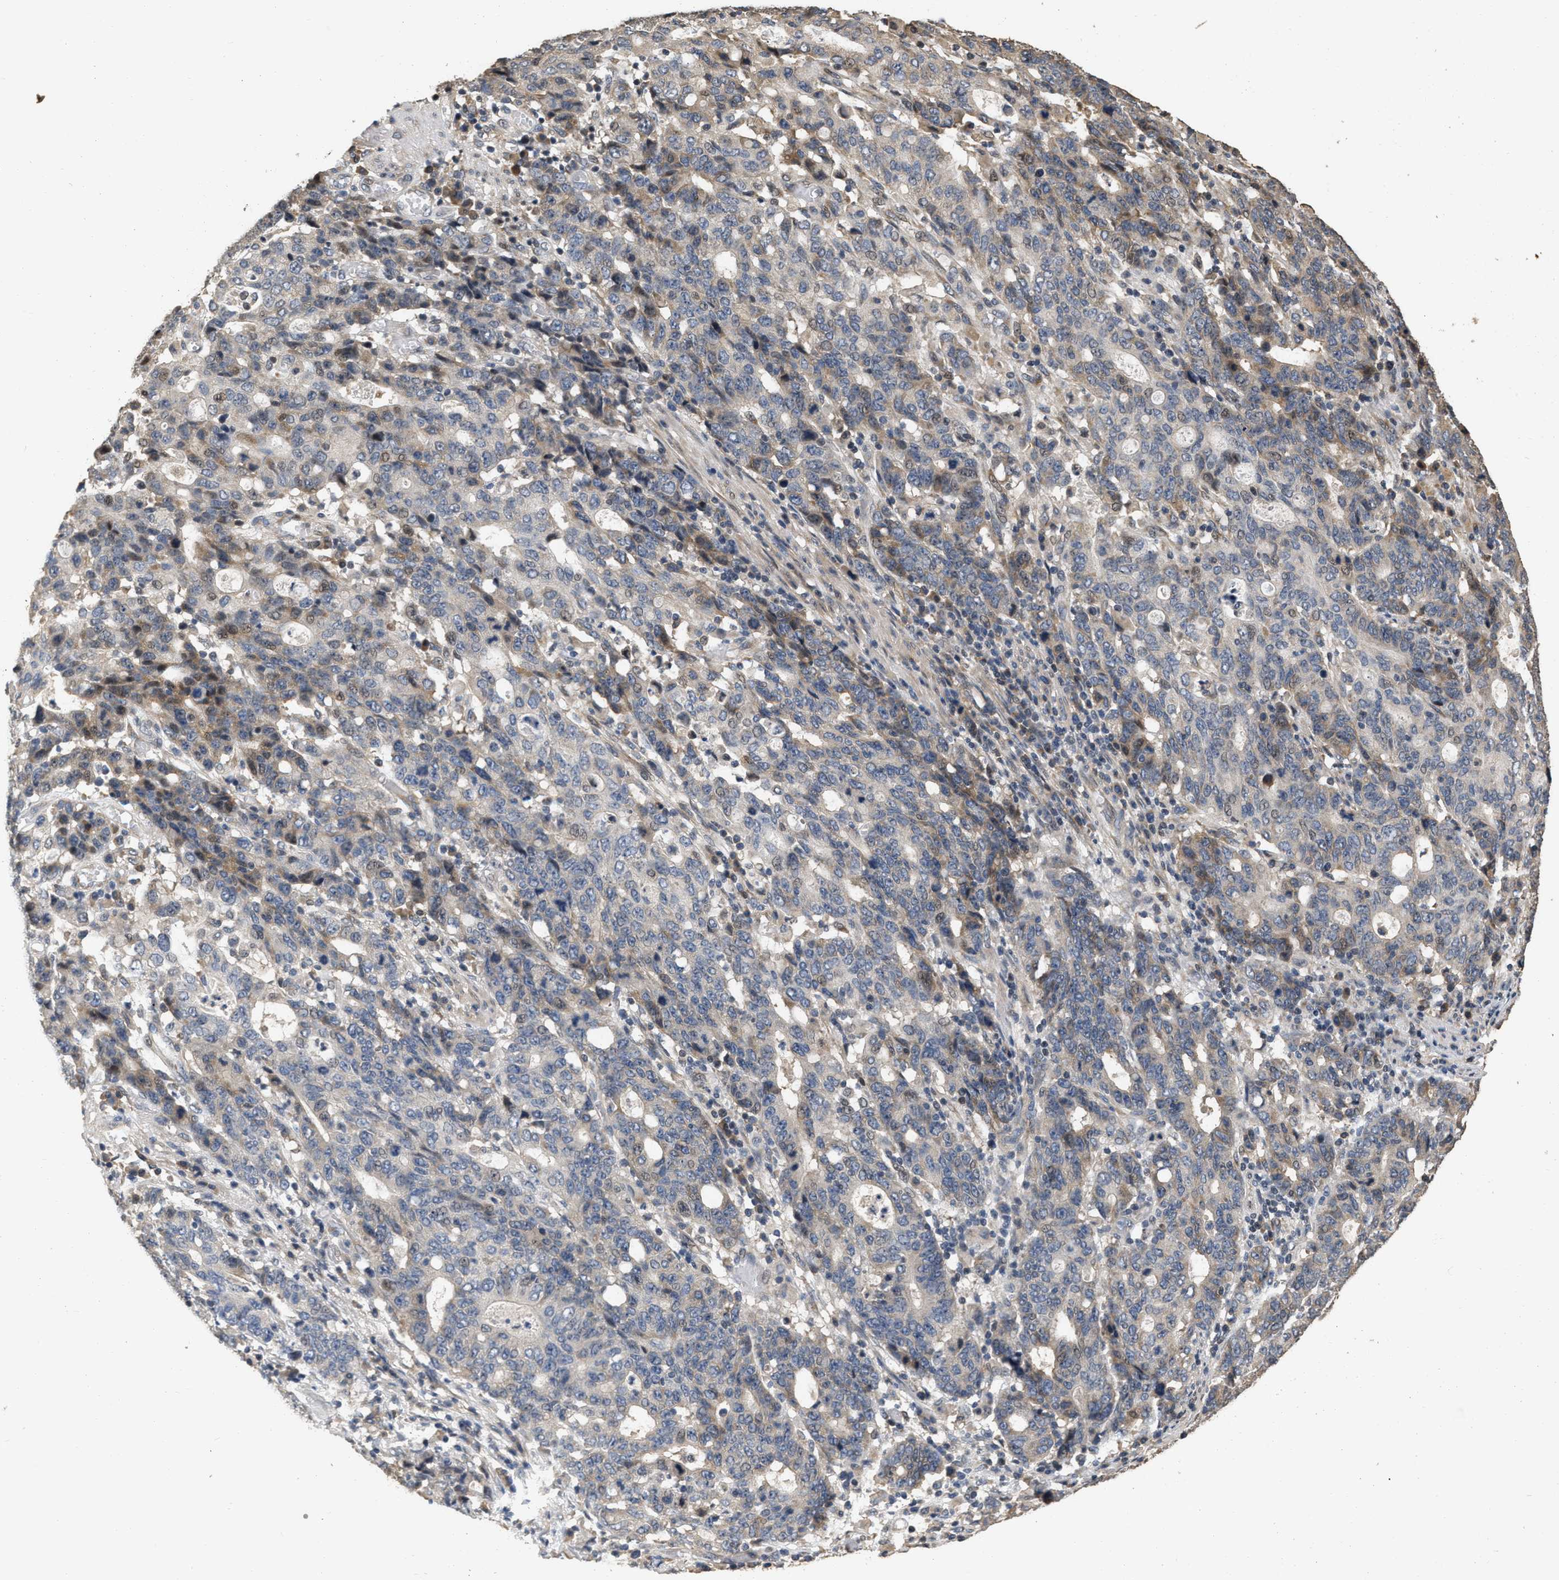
{"staining": {"intensity": "moderate", "quantity": "<25%", "location": "cytoplasmic/membranous"}, "tissue": "stomach cancer", "cell_type": "Tumor cells", "image_type": "cancer", "snomed": [{"axis": "morphology", "description": "Adenocarcinoma, NOS"}, {"axis": "topography", "description": "Stomach, upper"}], "caption": "Stomach cancer (adenocarcinoma) tissue displays moderate cytoplasmic/membranous expression in approximately <25% of tumor cells", "gene": "NCS1", "patient": {"sex": "male", "age": 69}}